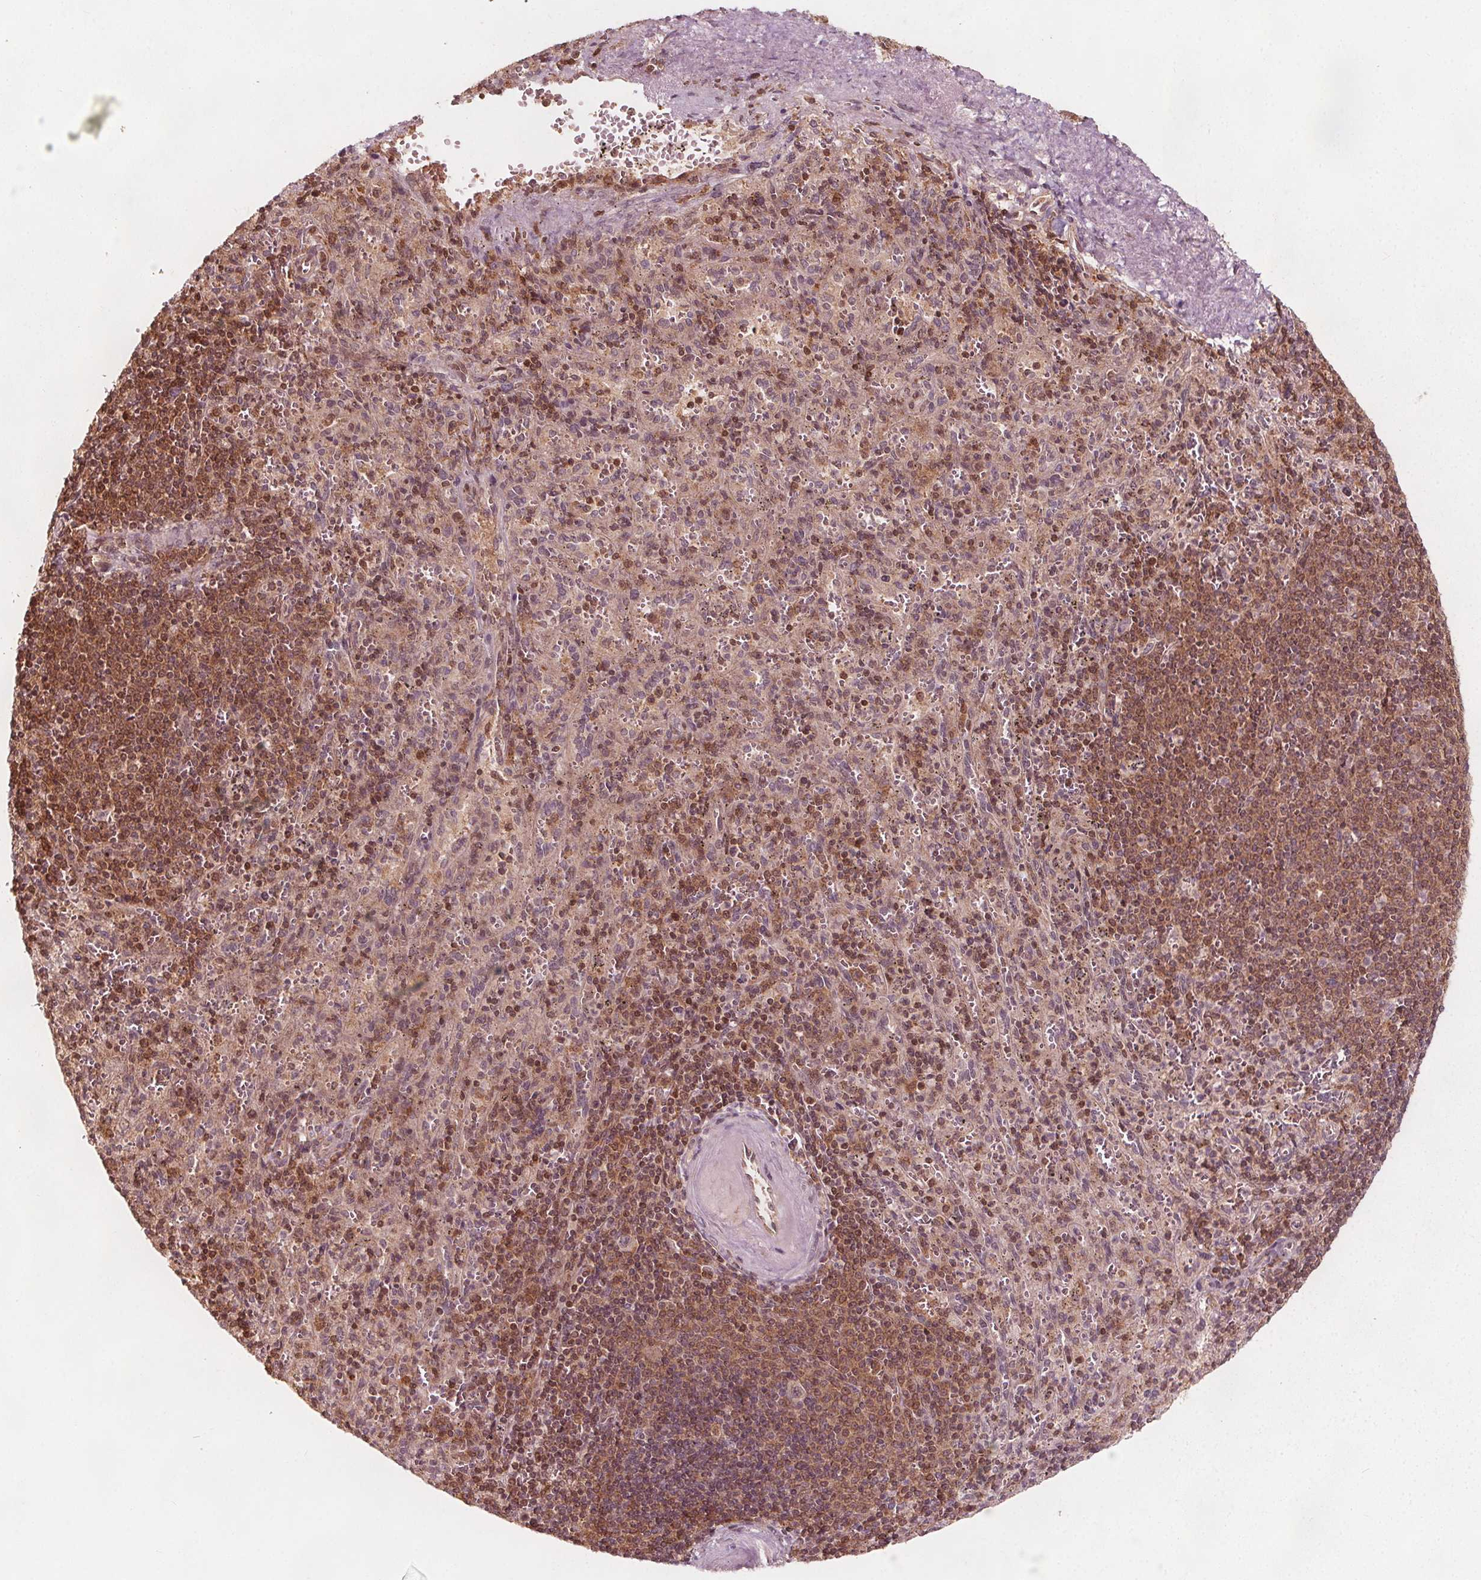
{"staining": {"intensity": "moderate", "quantity": "25%-75%", "location": "cytoplasmic/membranous"}, "tissue": "spleen", "cell_type": "Cells in red pulp", "image_type": "normal", "snomed": [{"axis": "morphology", "description": "Normal tissue, NOS"}, {"axis": "topography", "description": "Spleen"}], "caption": "Cells in red pulp demonstrate medium levels of moderate cytoplasmic/membranous staining in about 25%-75% of cells in unremarkable spleen.", "gene": "AIP", "patient": {"sex": "male", "age": 57}}